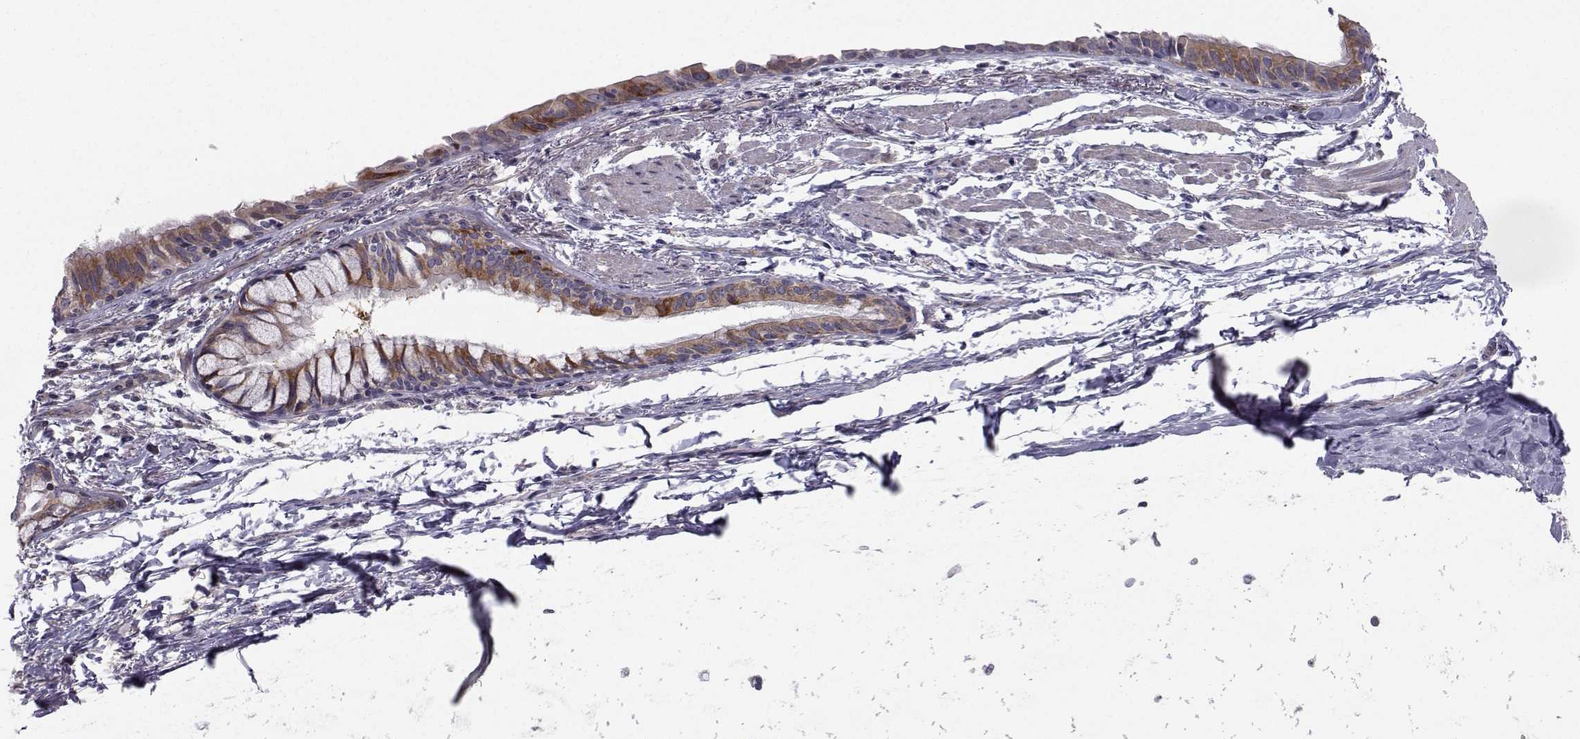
{"staining": {"intensity": "strong", "quantity": "25%-75%", "location": "cytoplasmic/membranous"}, "tissue": "bronchus", "cell_type": "Respiratory epithelial cells", "image_type": "normal", "snomed": [{"axis": "morphology", "description": "Normal tissue, NOS"}, {"axis": "morphology", "description": "Squamous cell carcinoma, NOS"}, {"axis": "topography", "description": "Bronchus"}, {"axis": "topography", "description": "Lung"}], "caption": "Immunohistochemistry (IHC) micrograph of unremarkable human bronchus stained for a protein (brown), which reveals high levels of strong cytoplasmic/membranous expression in approximately 25%-75% of respiratory epithelial cells.", "gene": "HSP90AB1", "patient": {"sex": "male", "age": 69}}